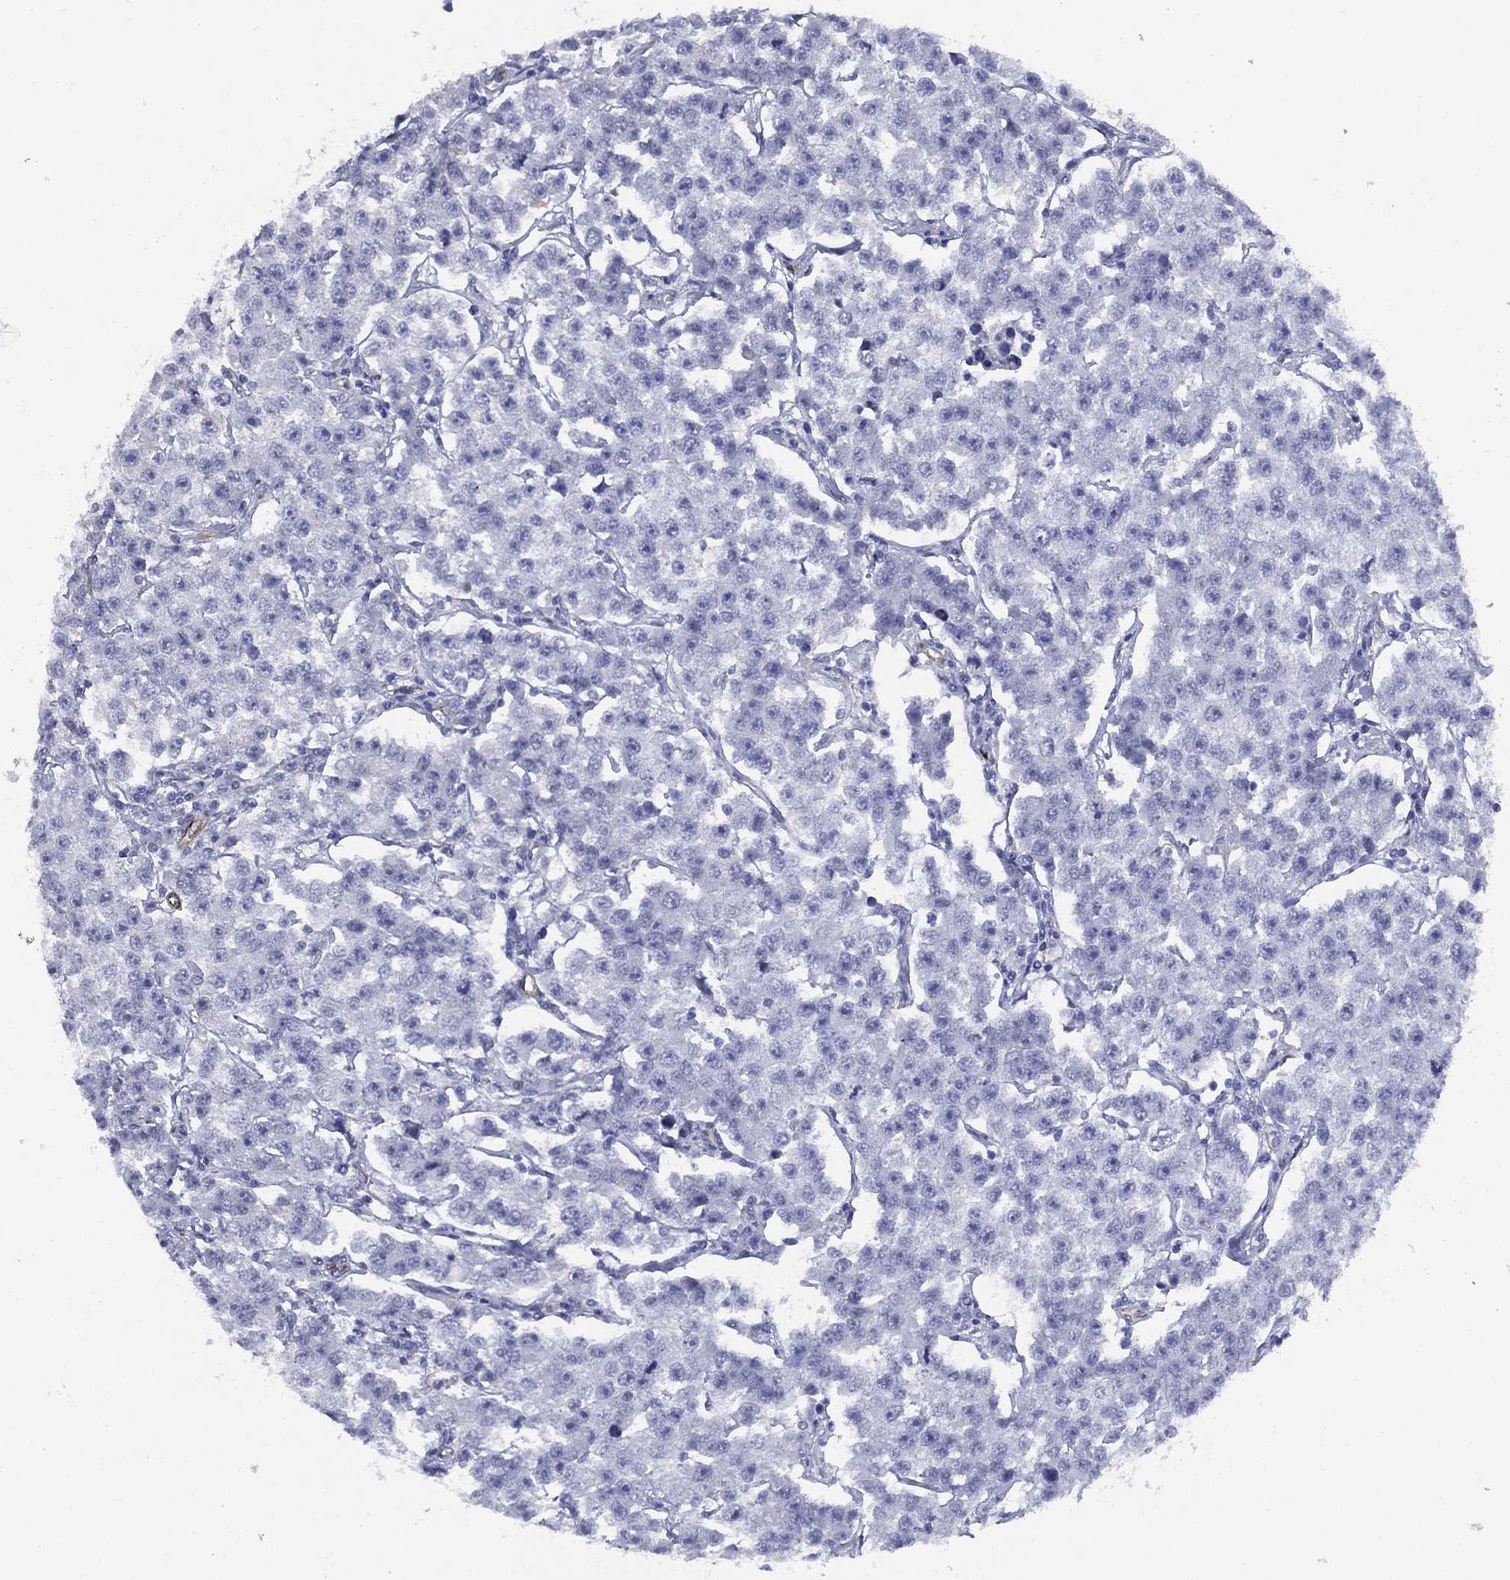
{"staining": {"intensity": "negative", "quantity": "none", "location": "none"}, "tissue": "testis cancer", "cell_type": "Tumor cells", "image_type": "cancer", "snomed": [{"axis": "morphology", "description": "Seminoma, NOS"}, {"axis": "topography", "description": "Testis"}], "caption": "Immunohistochemical staining of human testis cancer shows no significant staining in tumor cells.", "gene": "MAS1", "patient": {"sex": "male", "age": 59}}